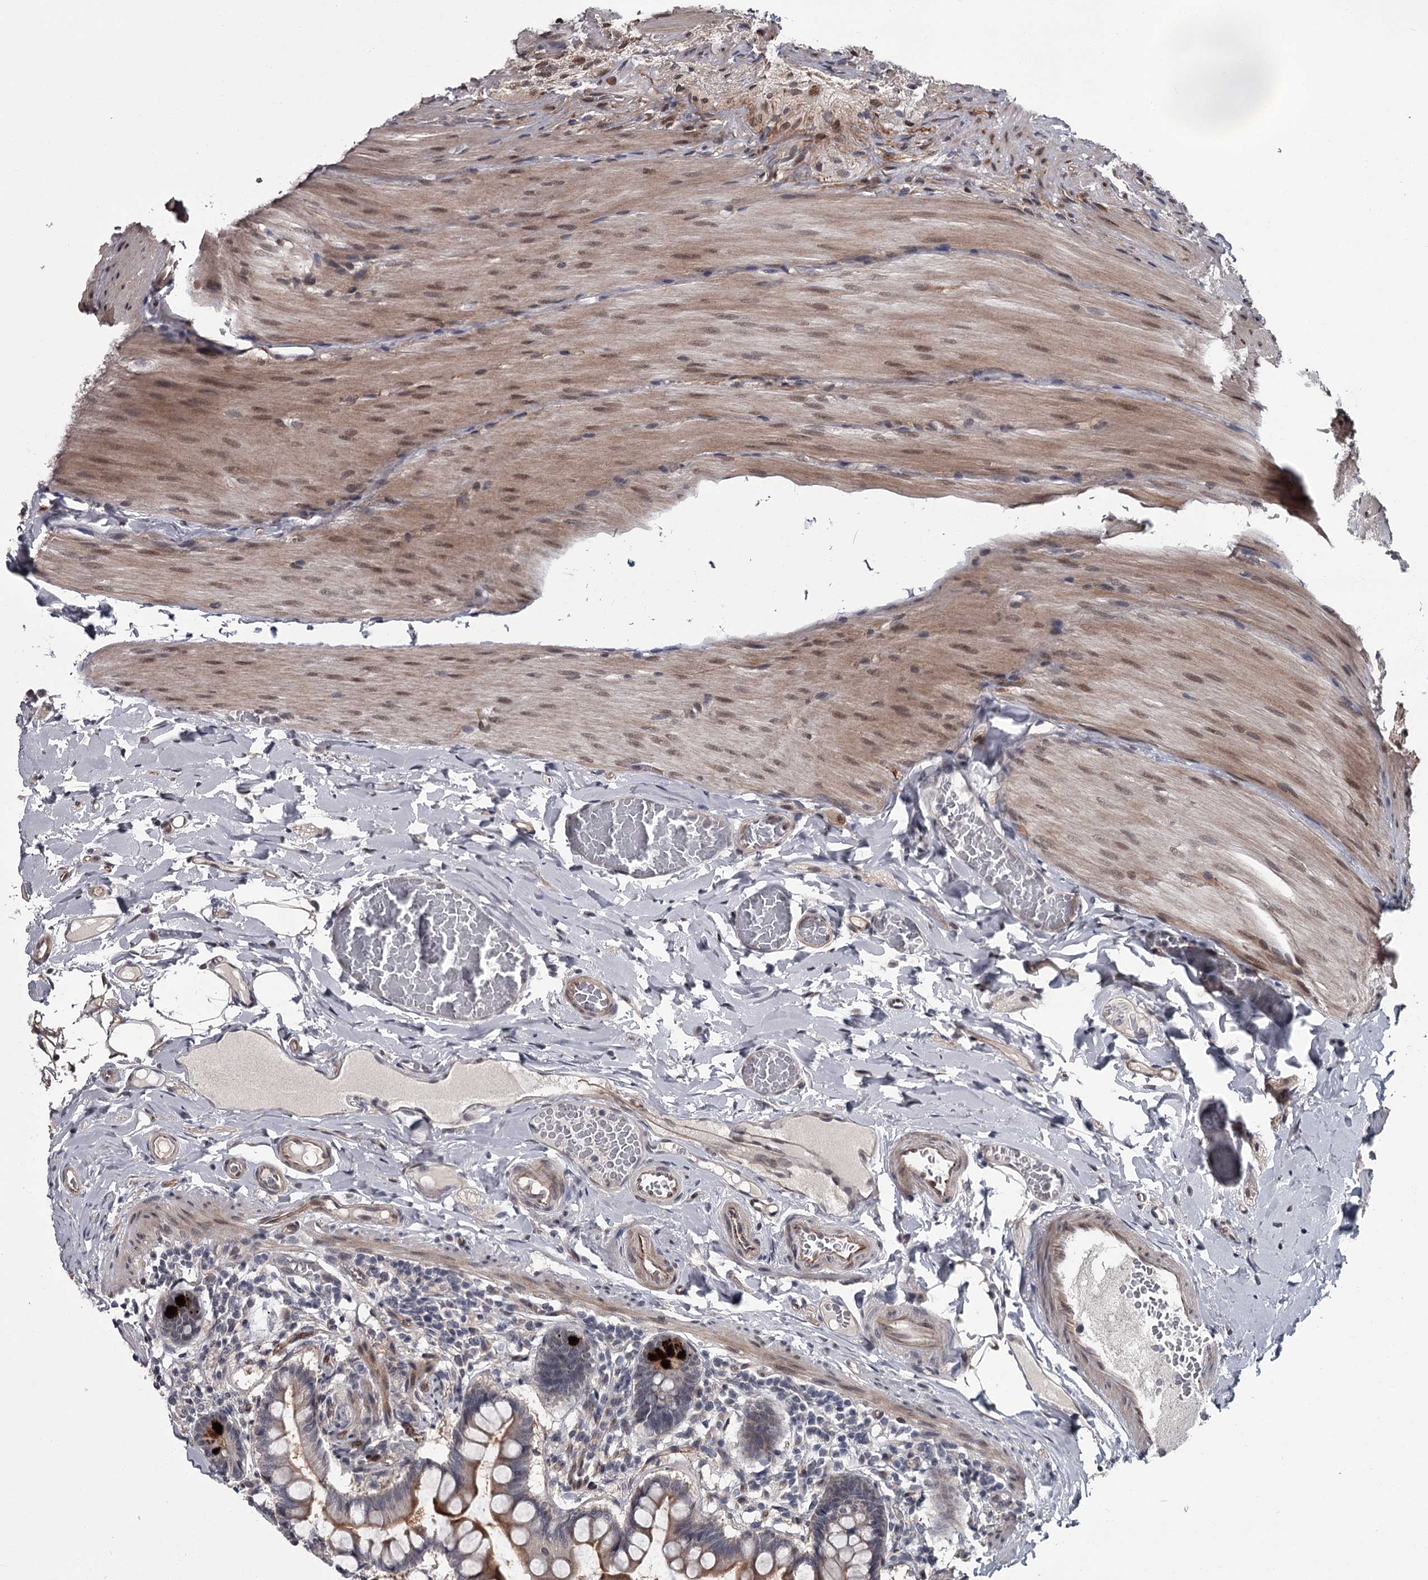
{"staining": {"intensity": "moderate", "quantity": ">75%", "location": "cytoplasmic/membranous"}, "tissue": "small intestine", "cell_type": "Glandular cells", "image_type": "normal", "snomed": [{"axis": "morphology", "description": "Normal tissue, NOS"}, {"axis": "topography", "description": "Small intestine"}], "caption": "Benign small intestine exhibits moderate cytoplasmic/membranous staining in about >75% of glandular cells, visualized by immunohistochemistry.", "gene": "PRPF40B", "patient": {"sex": "male", "age": 41}}